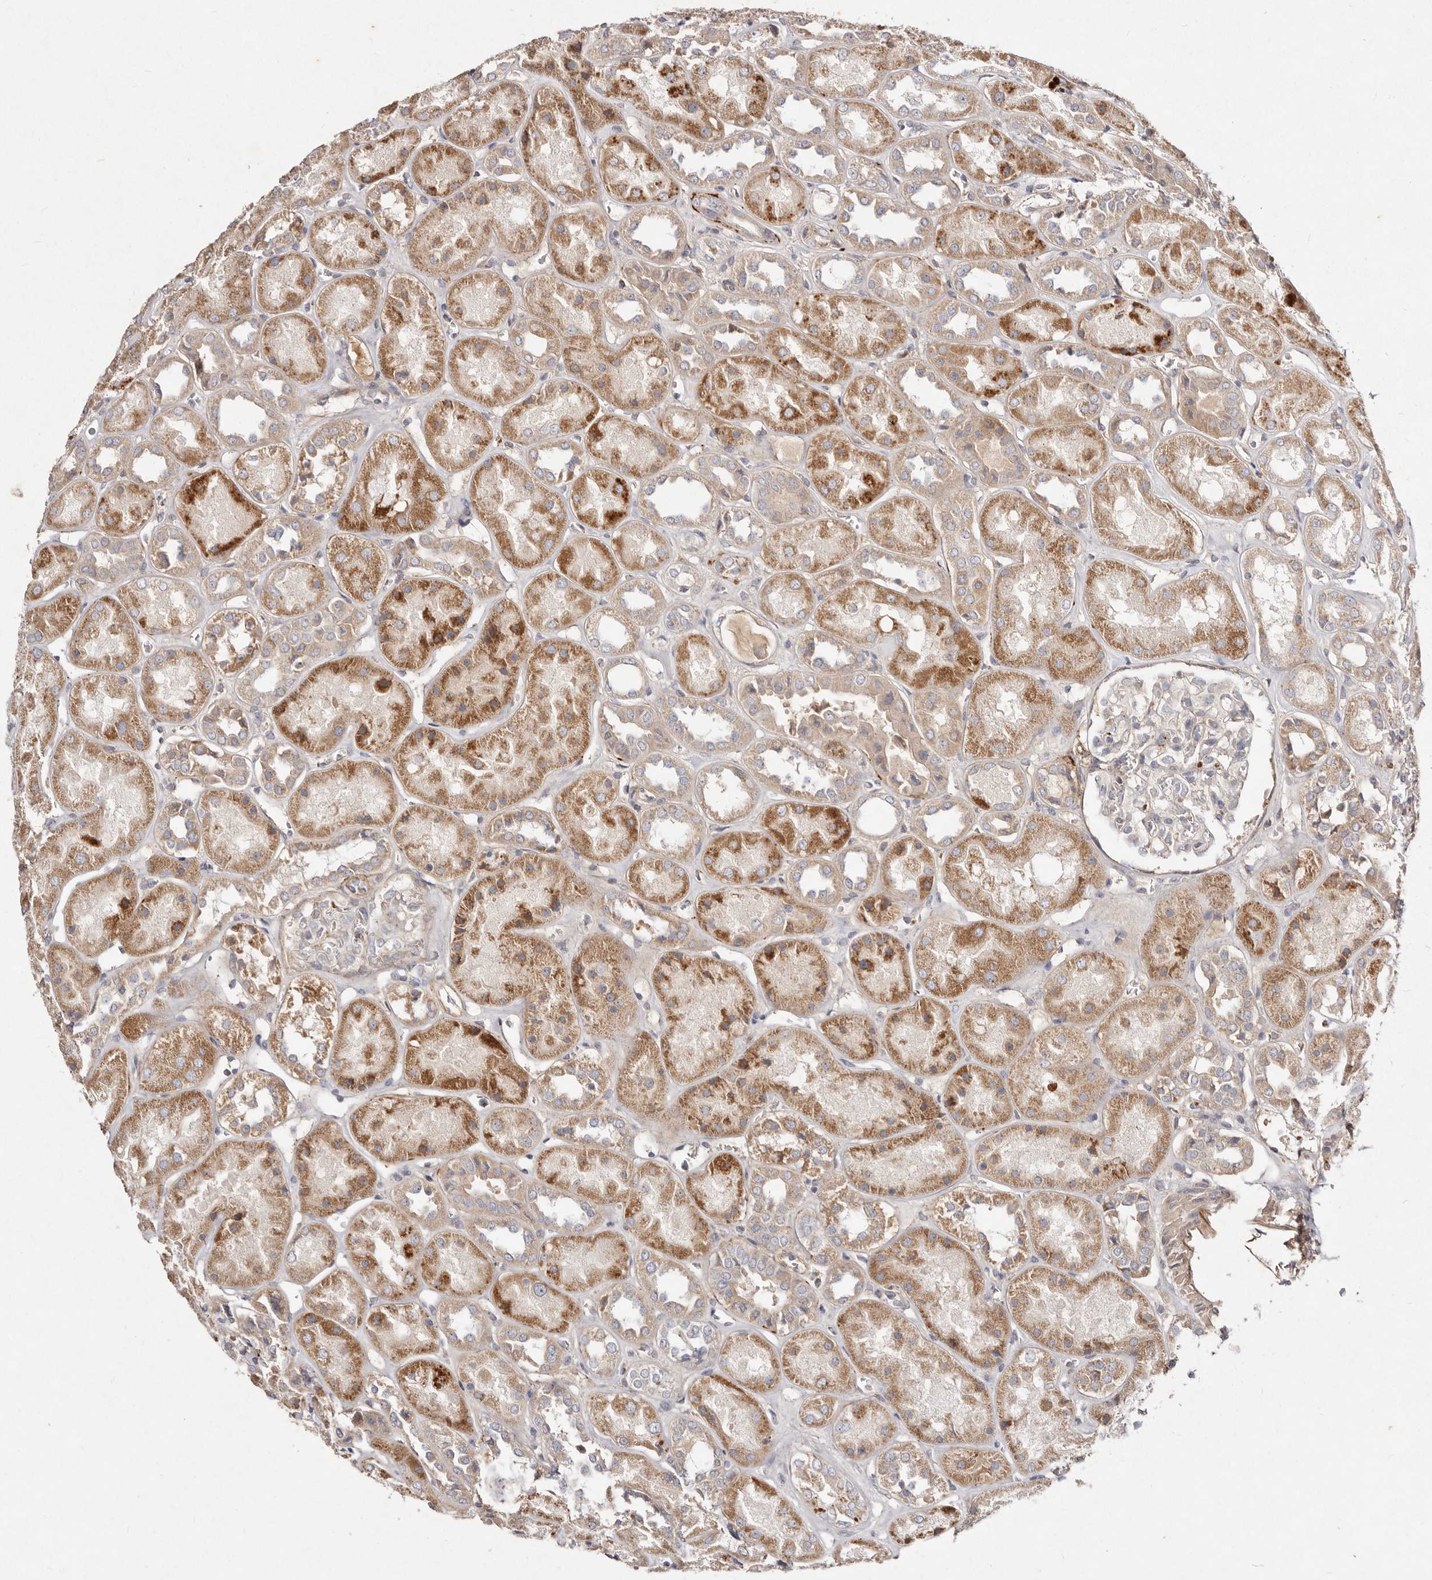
{"staining": {"intensity": "negative", "quantity": "none", "location": "none"}, "tissue": "kidney", "cell_type": "Cells in glomeruli", "image_type": "normal", "snomed": [{"axis": "morphology", "description": "Normal tissue, NOS"}, {"axis": "topography", "description": "Kidney"}], "caption": "Protein analysis of benign kidney demonstrates no significant staining in cells in glomeruli. Brightfield microscopy of IHC stained with DAB (brown) and hematoxylin (blue), captured at high magnification.", "gene": "SLC25A20", "patient": {"sex": "male", "age": 70}}